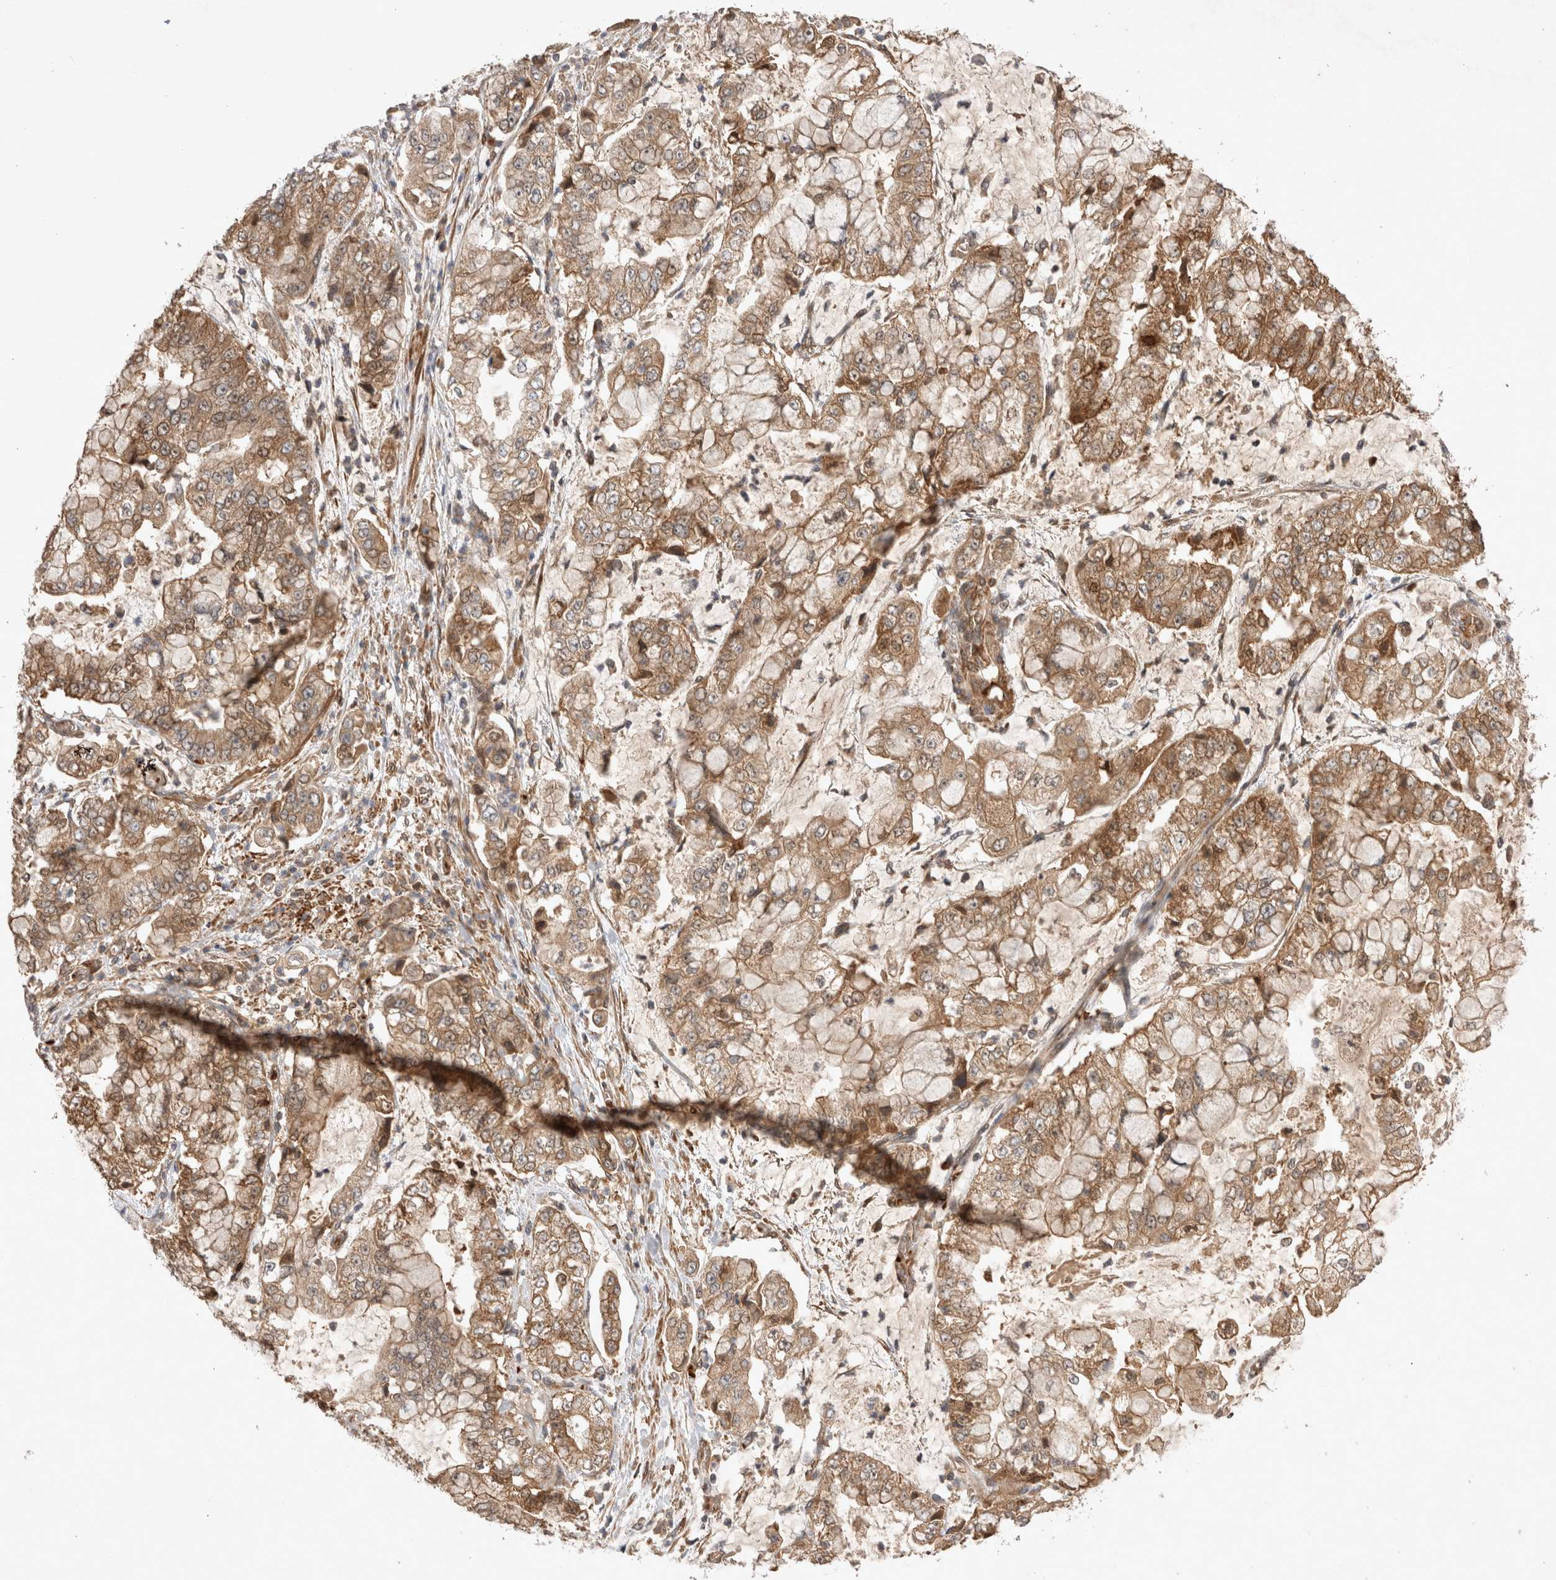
{"staining": {"intensity": "moderate", "quantity": ">75%", "location": "cytoplasmic/membranous"}, "tissue": "stomach cancer", "cell_type": "Tumor cells", "image_type": "cancer", "snomed": [{"axis": "morphology", "description": "Adenocarcinoma, NOS"}, {"axis": "topography", "description": "Stomach"}], "caption": "IHC image of stomach adenocarcinoma stained for a protein (brown), which displays medium levels of moderate cytoplasmic/membranous expression in approximately >75% of tumor cells.", "gene": "FAM221A", "patient": {"sex": "male", "age": 76}}